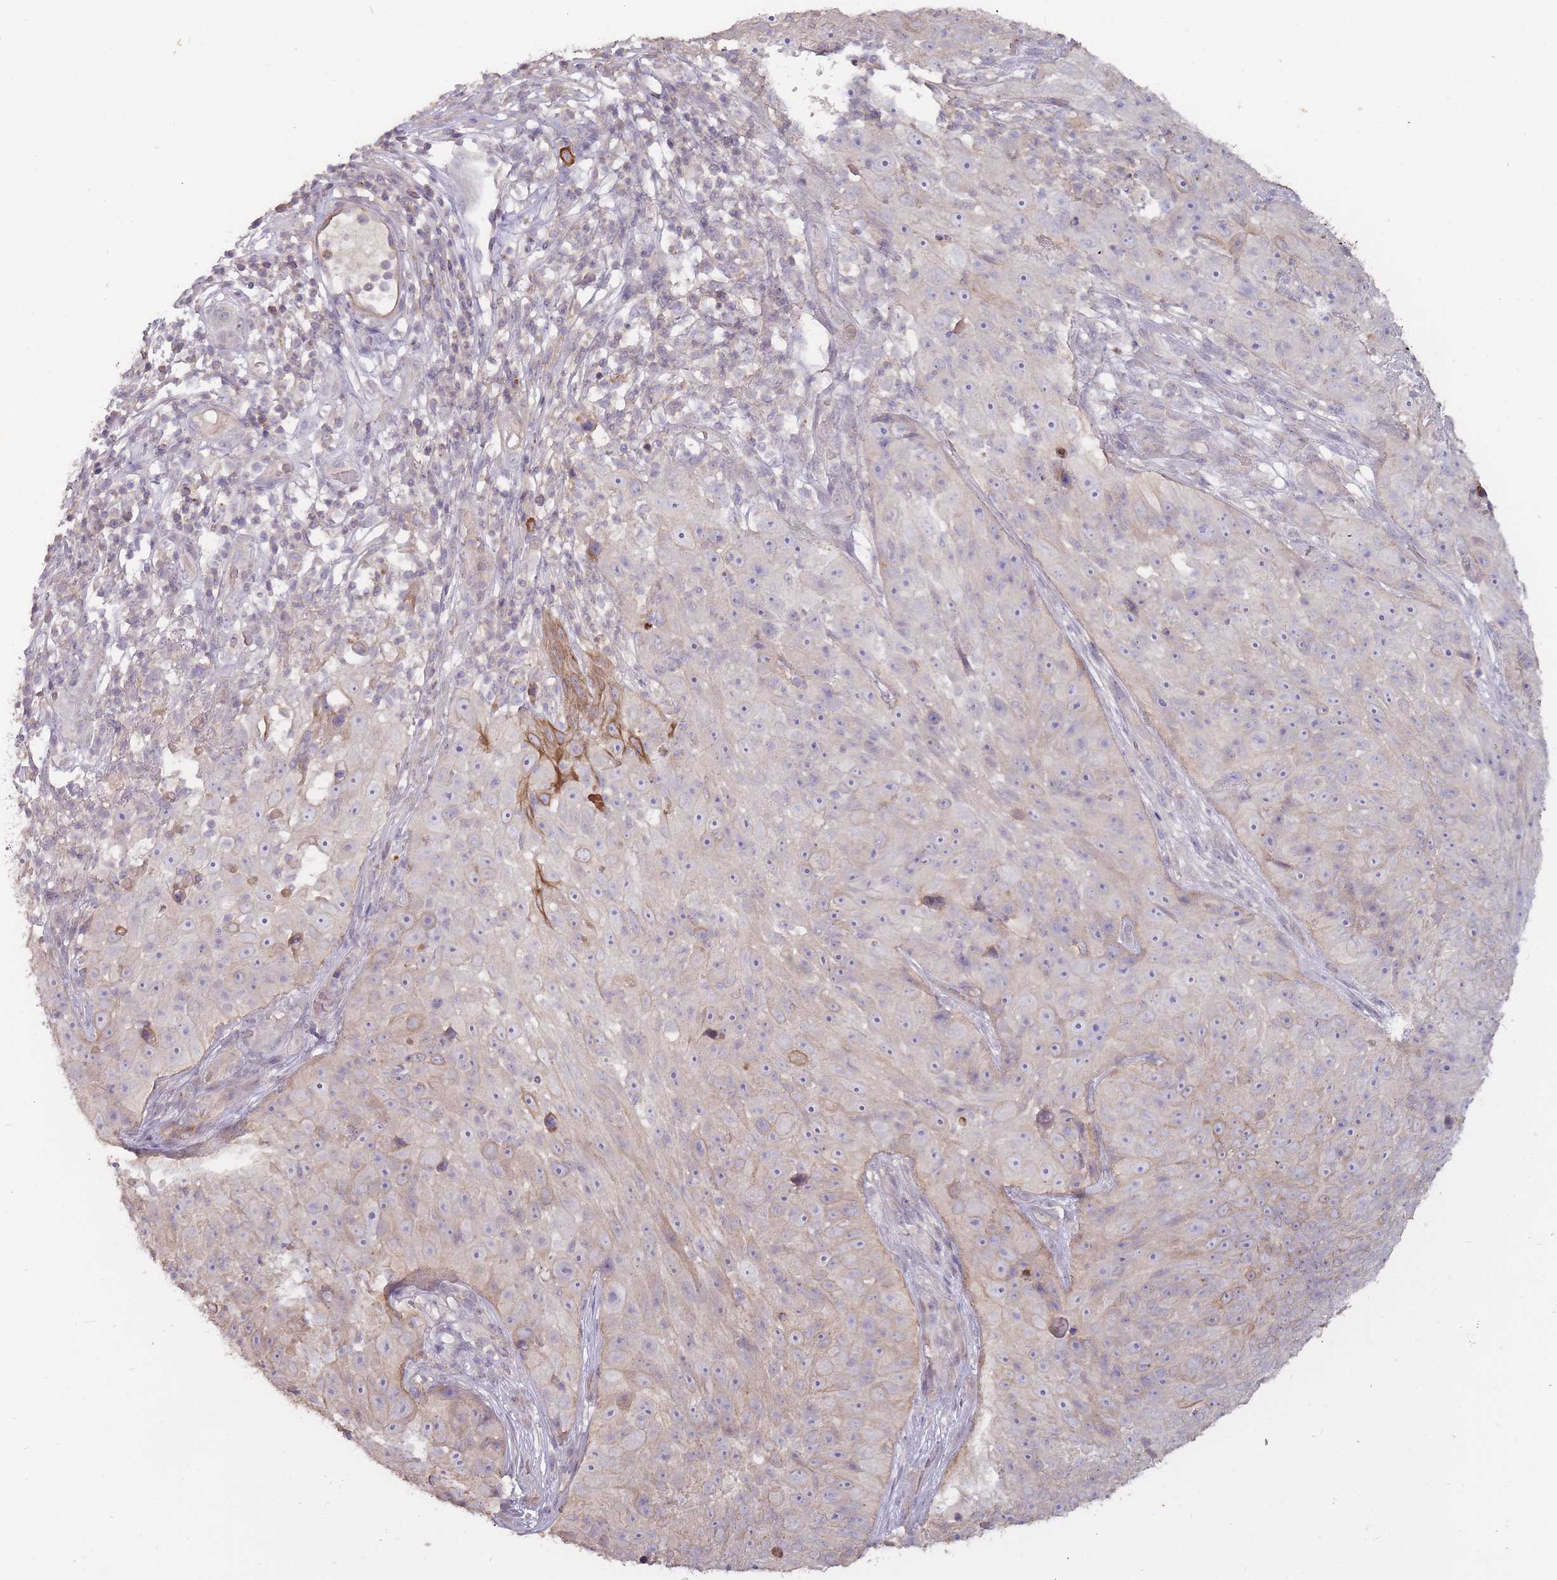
{"staining": {"intensity": "moderate", "quantity": "<25%", "location": "cytoplasmic/membranous"}, "tissue": "skin cancer", "cell_type": "Tumor cells", "image_type": "cancer", "snomed": [{"axis": "morphology", "description": "Squamous cell carcinoma, NOS"}, {"axis": "topography", "description": "Skin"}], "caption": "DAB immunohistochemical staining of skin squamous cell carcinoma exhibits moderate cytoplasmic/membranous protein staining in approximately <25% of tumor cells.", "gene": "TET3", "patient": {"sex": "female", "age": 87}}